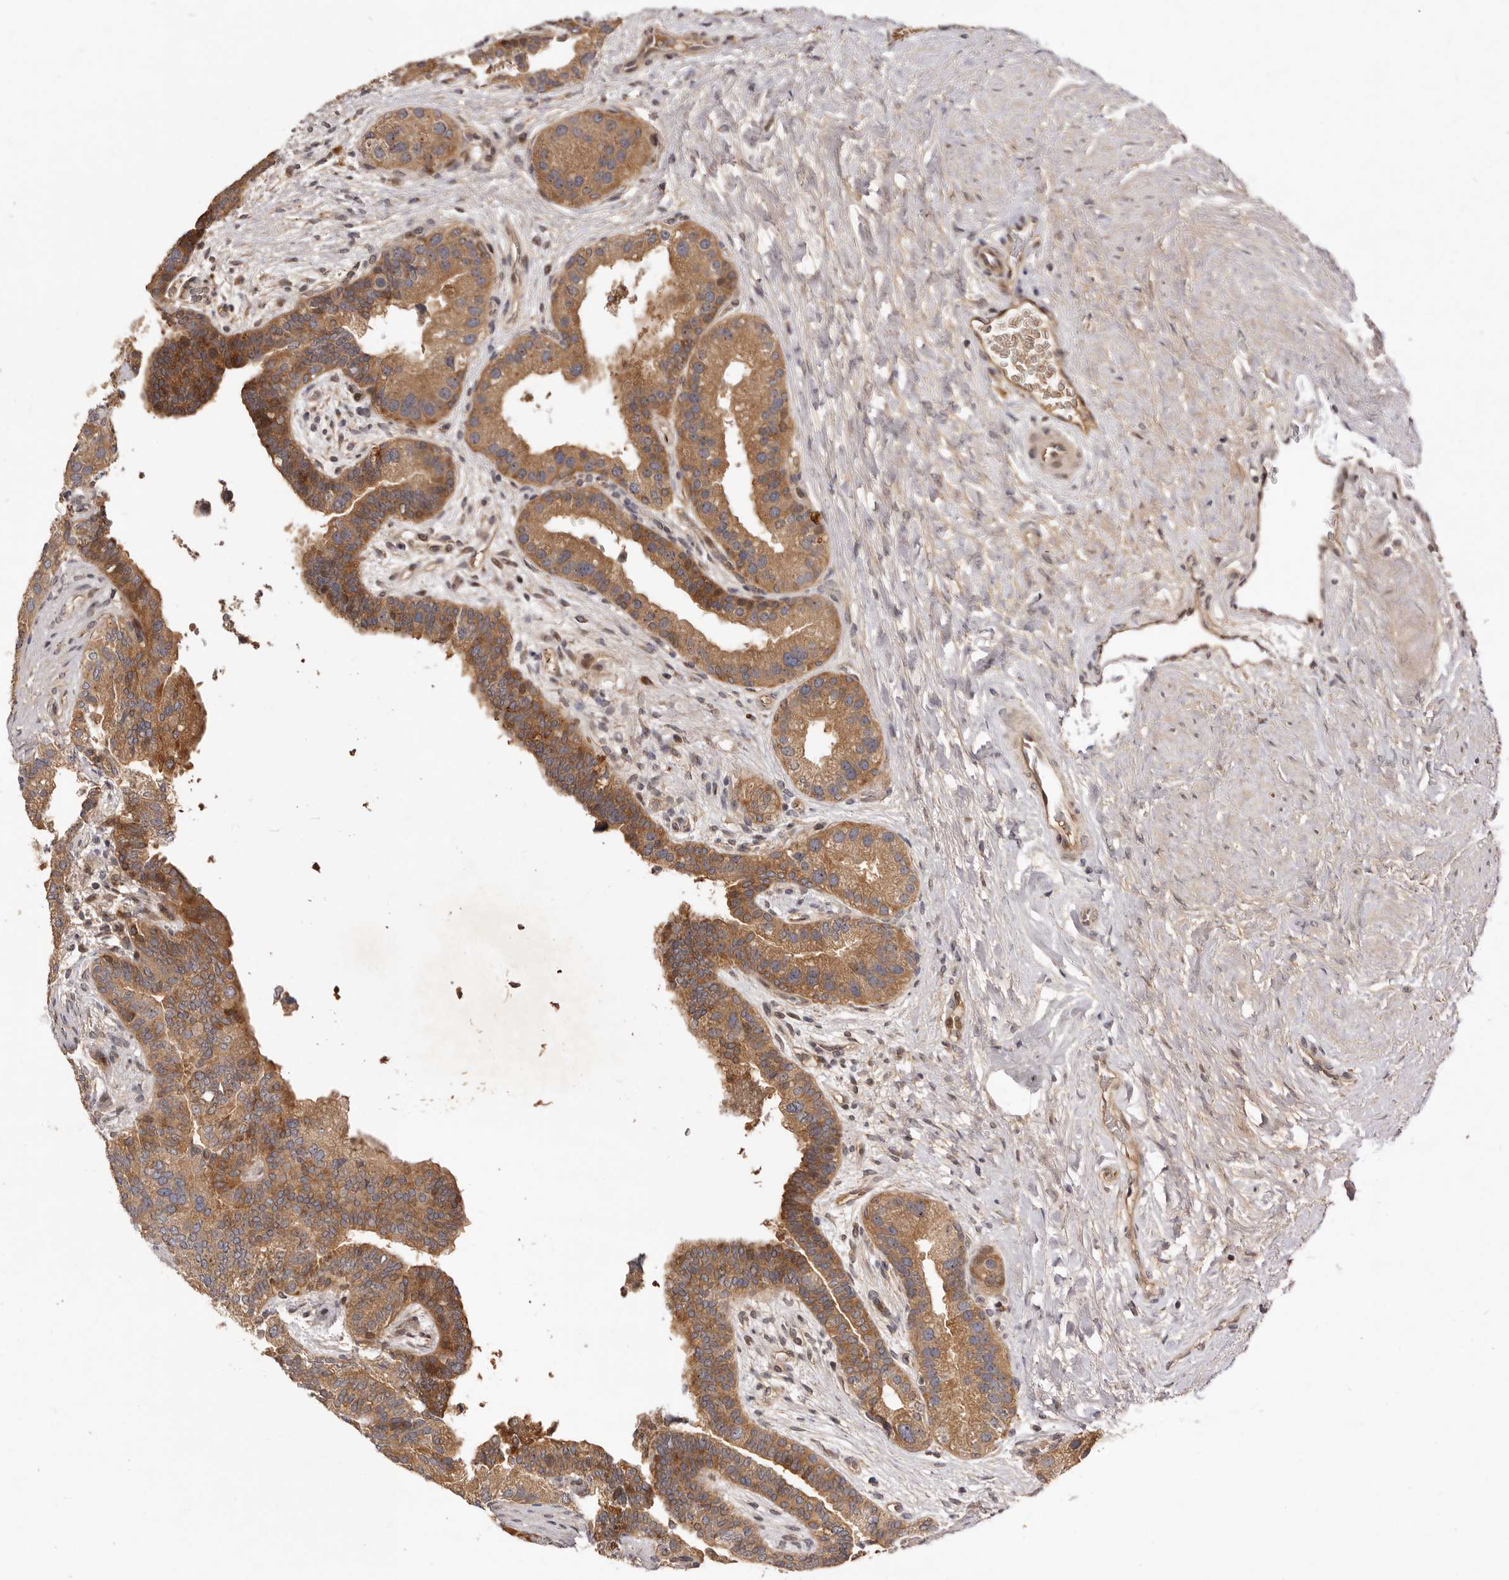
{"staining": {"intensity": "moderate", "quantity": ">75%", "location": "cytoplasmic/membranous"}, "tissue": "prostate cancer", "cell_type": "Tumor cells", "image_type": "cancer", "snomed": [{"axis": "morphology", "description": "Adenocarcinoma, High grade"}, {"axis": "topography", "description": "Prostate"}], "caption": "Prostate cancer (high-grade adenocarcinoma) stained for a protein shows moderate cytoplasmic/membranous positivity in tumor cells. The protein is shown in brown color, while the nuclei are stained blue.", "gene": "DOP1A", "patient": {"sex": "male", "age": 56}}